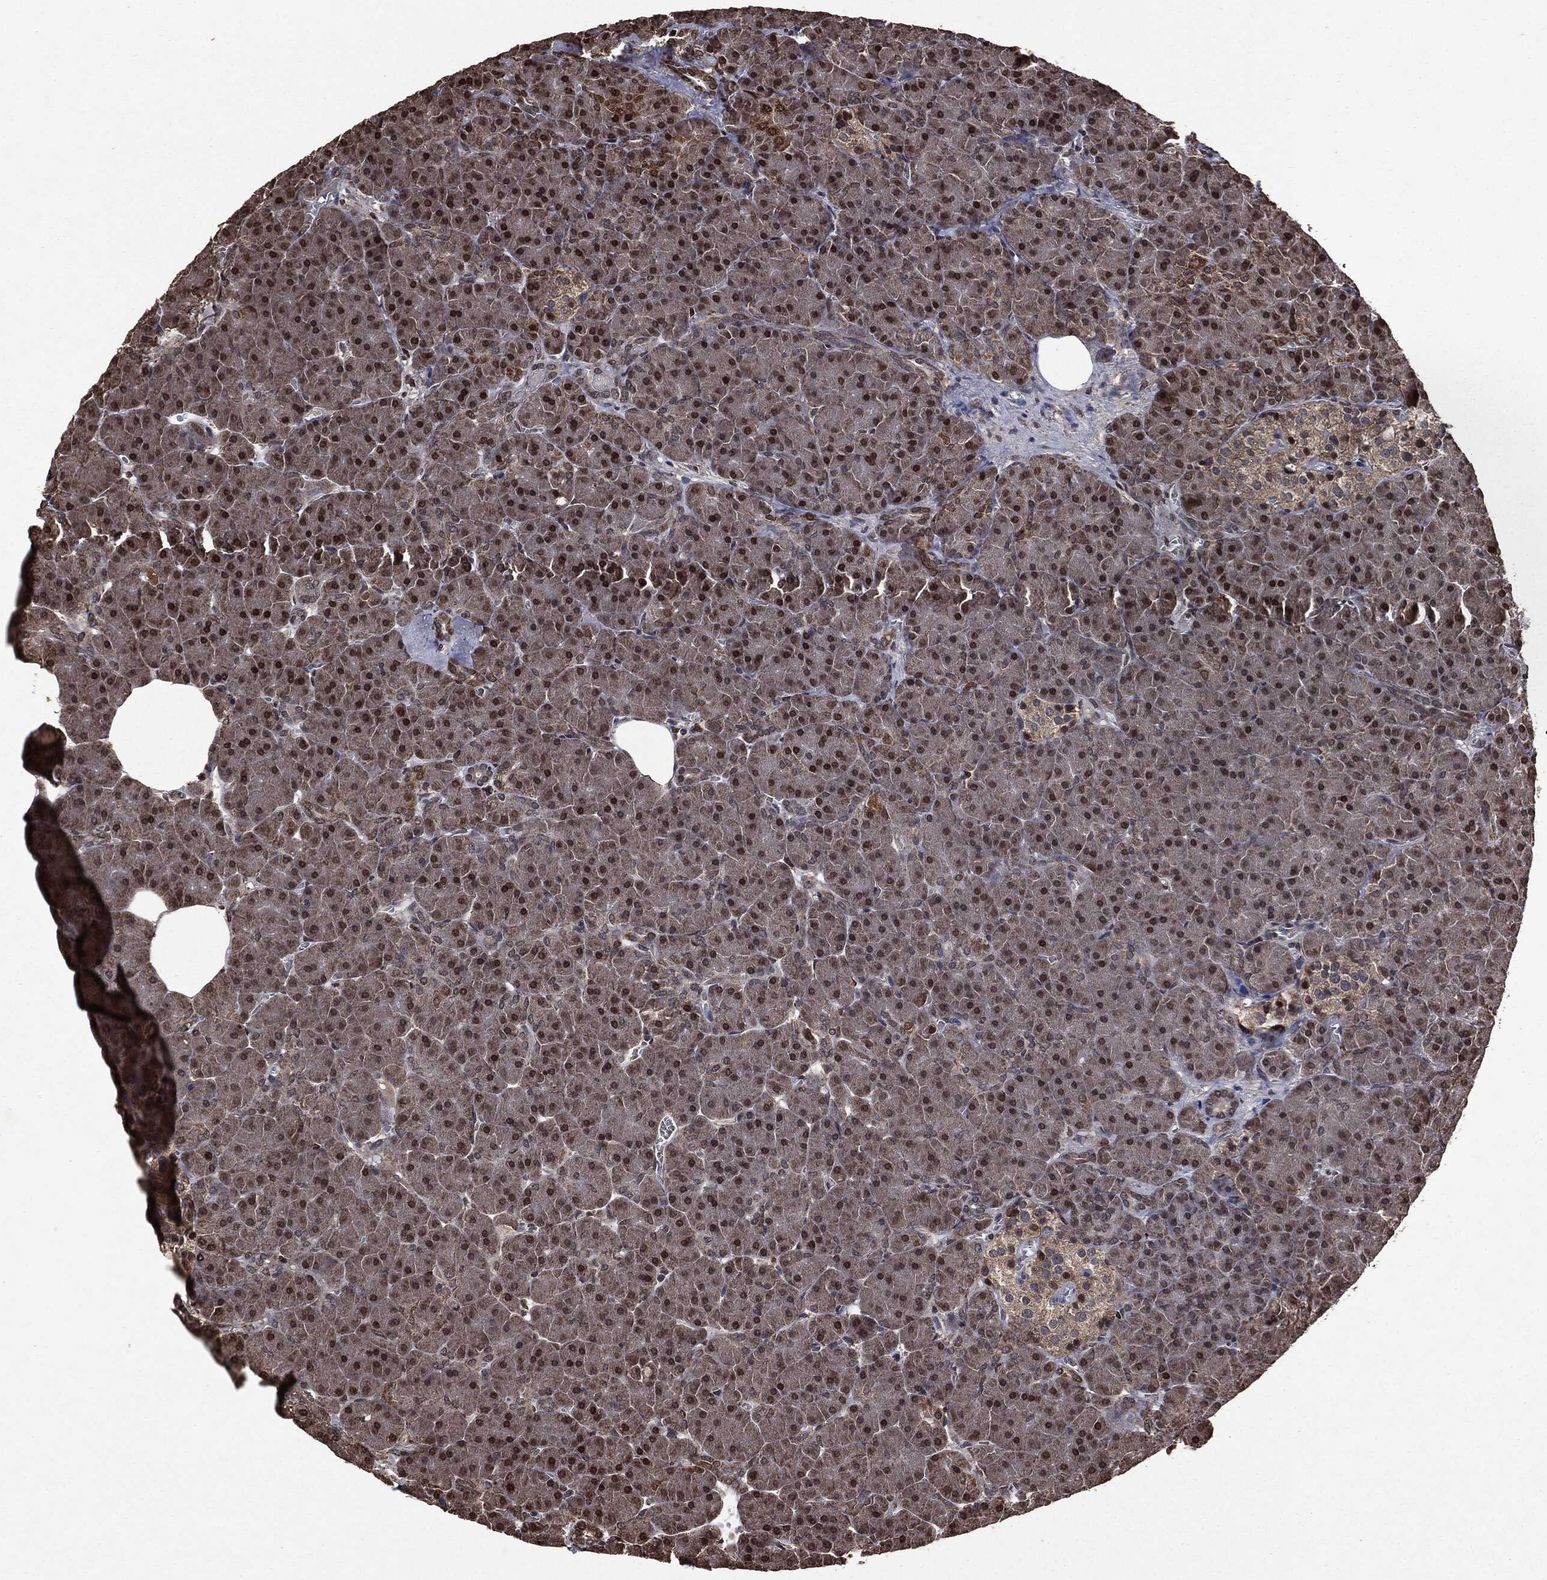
{"staining": {"intensity": "strong", "quantity": "25%-75%", "location": "nuclear"}, "tissue": "pancreas", "cell_type": "Exocrine glandular cells", "image_type": "normal", "snomed": [{"axis": "morphology", "description": "Normal tissue, NOS"}, {"axis": "topography", "description": "Pancreas"}], "caption": "Pancreas stained with DAB immunohistochemistry (IHC) reveals high levels of strong nuclear positivity in approximately 25%-75% of exocrine glandular cells.", "gene": "PPP6R2", "patient": {"sex": "male", "age": 61}}